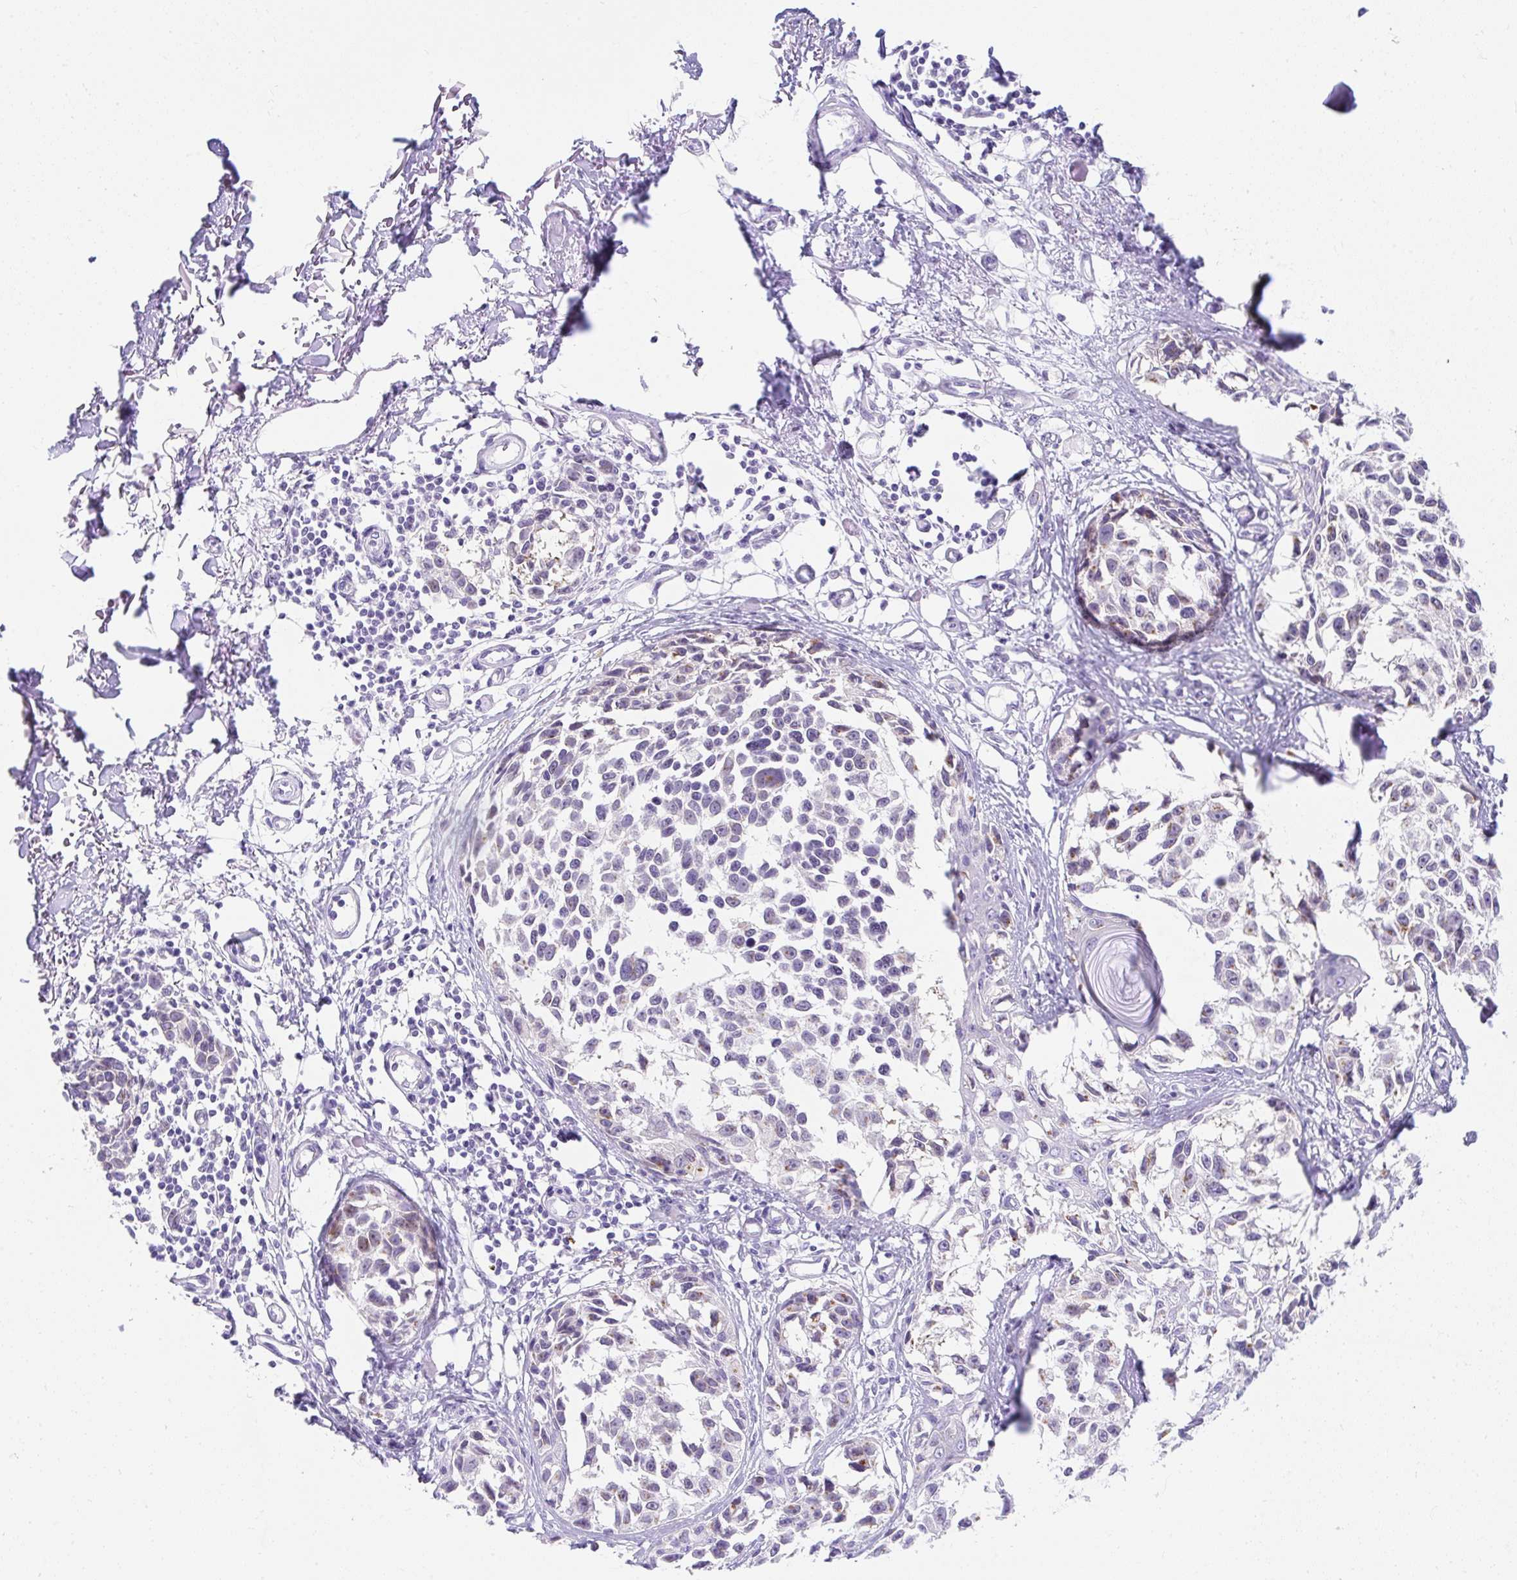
{"staining": {"intensity": "weak", "quantity": "<25%", "location": "cytoplasmic/membranous"}, "tissue": "melanoma", "cell_type": "Tumor cells", "image_type": "cancer", "snomed": [{"axis": "morphology", "description": "Malignant melanoma, NOS"}, {"axis": "topography", "description": "Skin"}], "caption": "Immunohistochemistry (IHC) micrograph of human melanoma stained for a protein (brown), which reveals no positivity in tumor cells.", "gene": "GOLGA8A", "patient": {"sex": "male", "age": 73}}